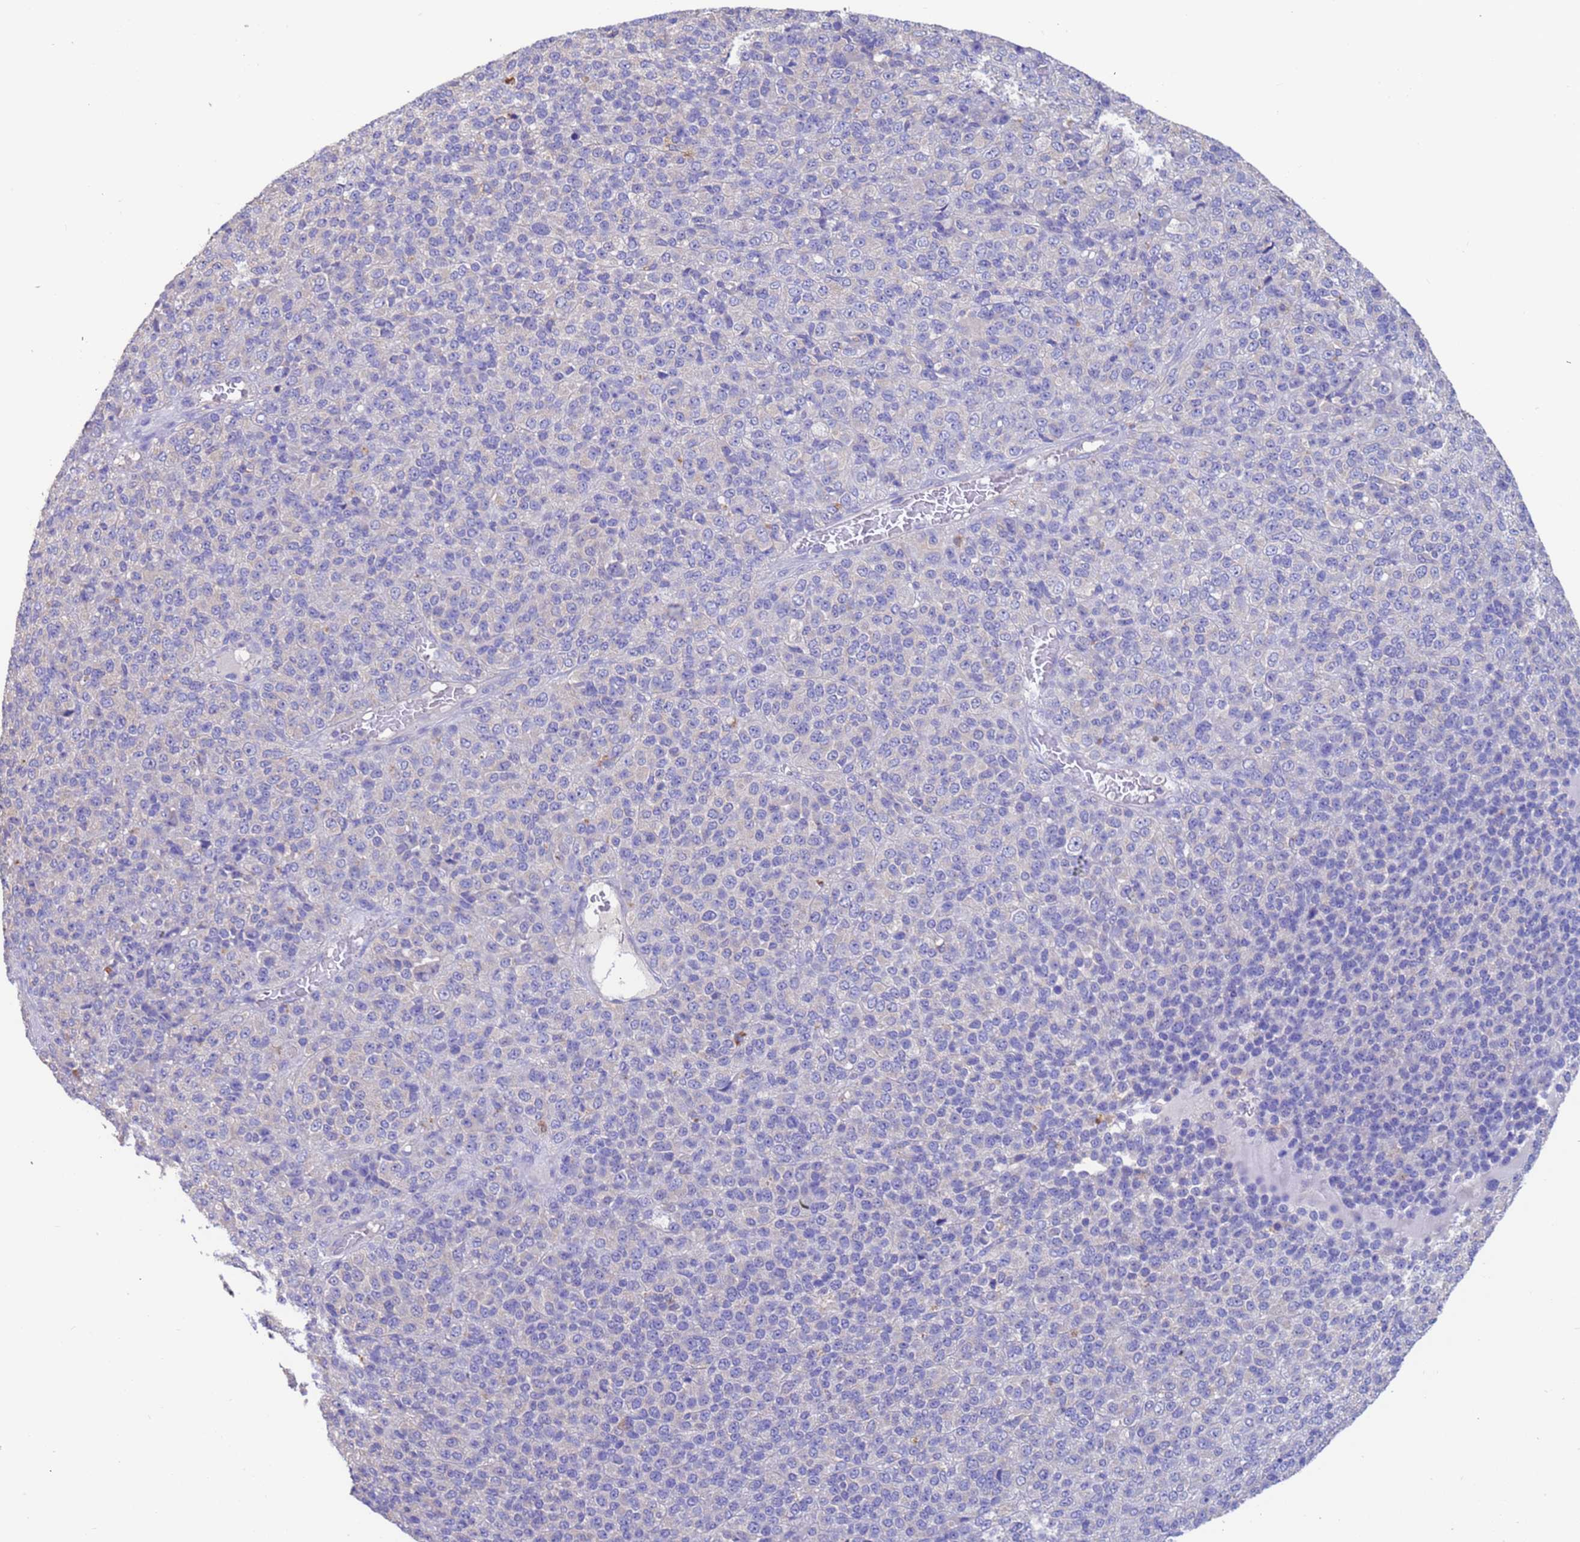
{"staining": {"intensity": "negative", "quantity": "none", "location": "none"}, "tissue": "melanoma", "cell_type": "Tumor cells", "image_type": "cancer", "snomed": [{"axis": "morphology", "description": "Malignant melanoma, Metastatic site"}, {"axis": "topography", "description": "Brain"}], "caption": "Tumor cells show no significant expression in malignant melanoma (metastatic site). (DAB (3,3'-diaminobenzidine) immunohistochemistry, high magnification).", "gene": "SRL", "patient": {"sex": "female", "age": 56}}